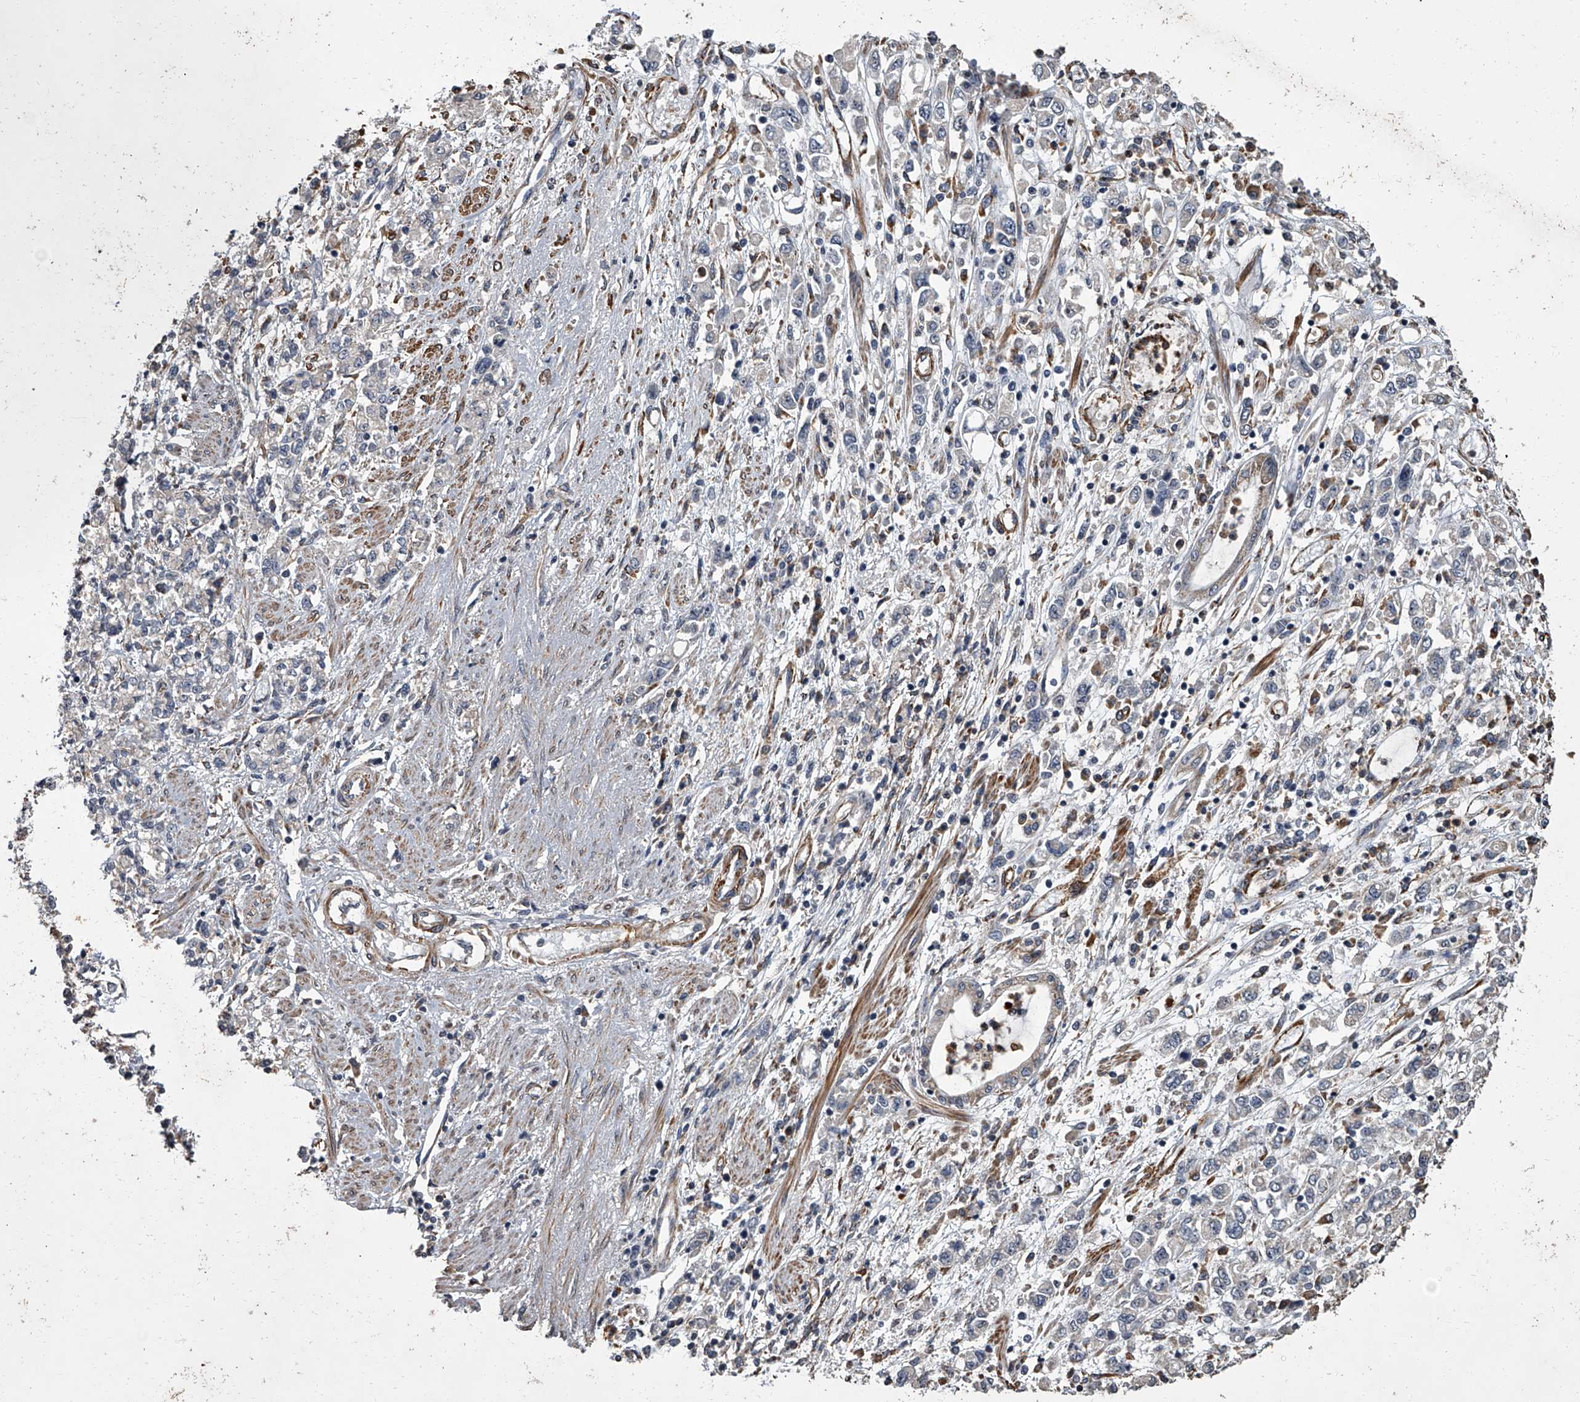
{"staining": {"intensity": "negative", "quantity": "none", "location": "none"}, "tissue": "stomach cancer", "cell_type": "Tumor cells", "image_type": "cancer", "snomed": [{"axis": "morphology", "description": "Adenocarcinoma, NOS"}, {"axis": "topography", "description": "Stomach"}], "caption": "DAB (3,3'-diaminobenzidine) immunohistochemical staining of human stomach cancer reveals no significant staining in tumor cells.", "gene": "SIRT4", "patient": {"sex": "female", "age": 76}}